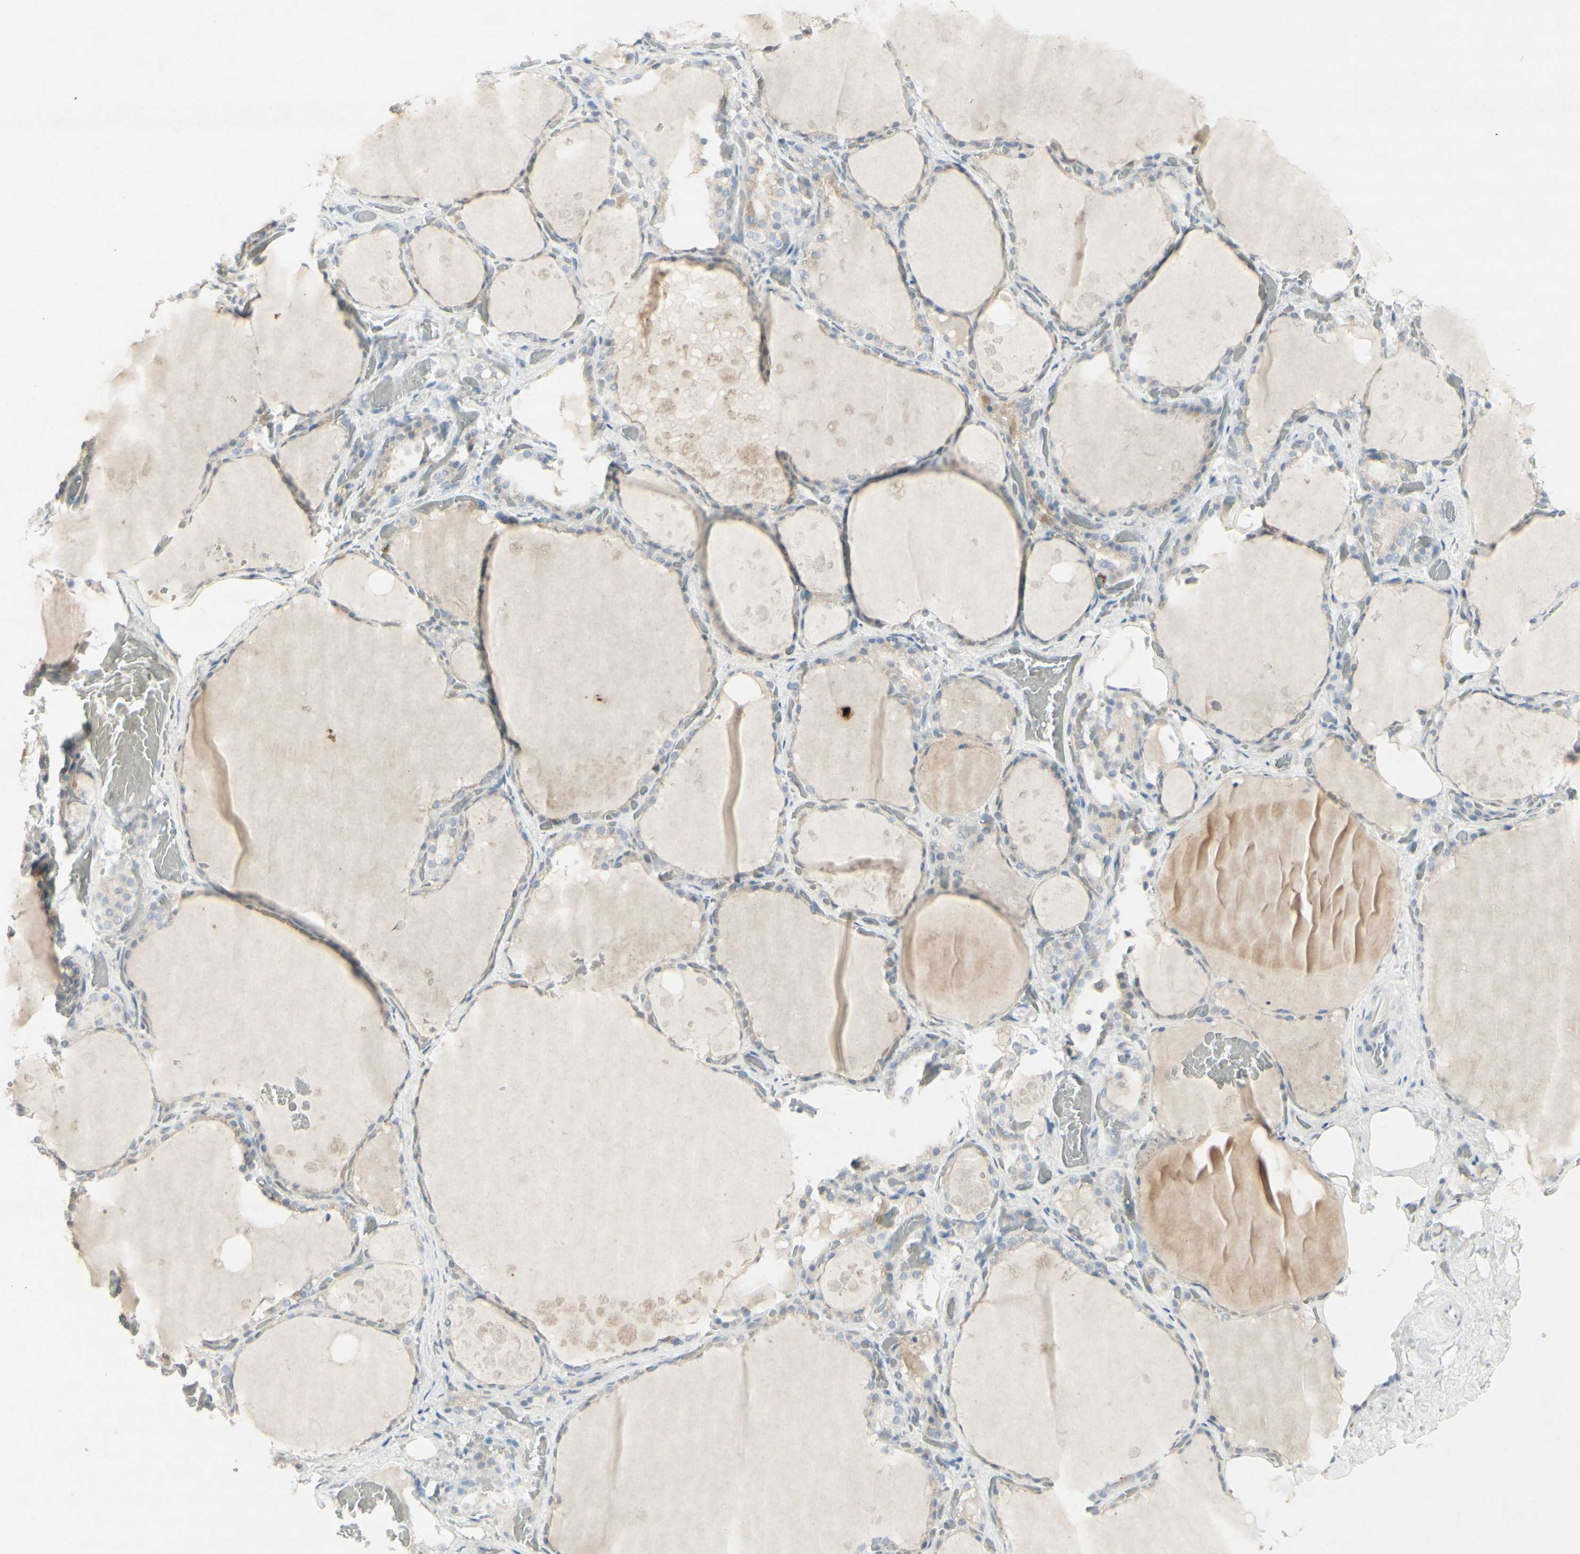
{"staining": {"intensity": "weak", "quantity": "25%-75%", "location": "cytoplasmic/membranous"}, "tissue": "thyroid gland", "cell_type": "Glandular cells", "image_type": "normal", "snomed": [{"axis": "morphology", "description": "Normal tissue, NOS"}, {"axis": "topography", "description": "Thyroid gland"}], "caption": "IHC staining of benign thyroid gland, which shows low levels of weak cytoplasmic/membranous expression in approximately 25%-75% of glandular cells indicating weak cytoplasmic/membranous protein expression. The staining was performed using DAB (3,3'-diaminobenzidine) (brown) for protein detection and nuclei were counterstained in hematoxylin (blue).", "gene": "ATP6V1B1", "patient": {"sex": "male", "age": 61}}